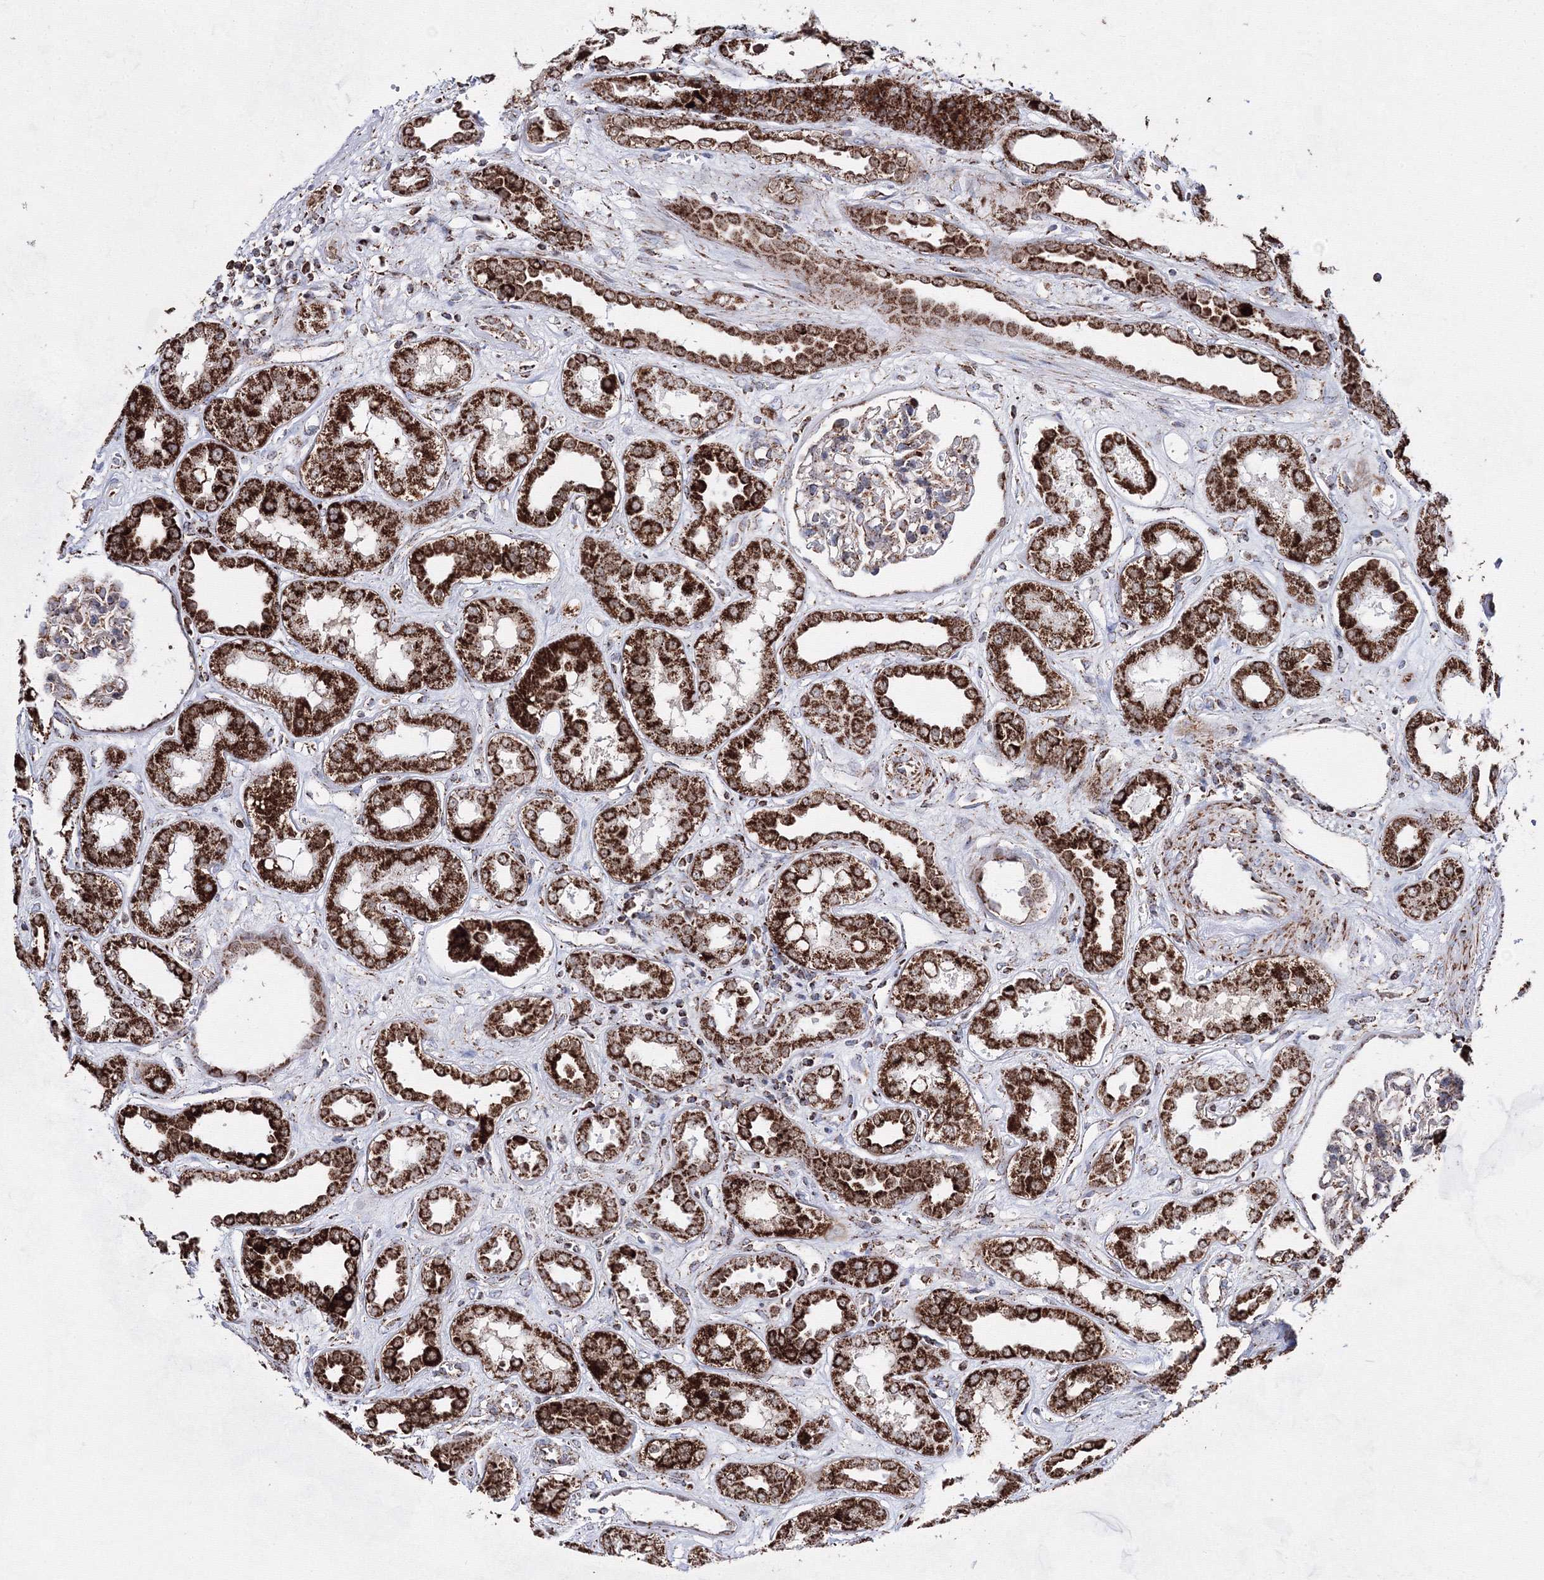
{"staining": {"intensity": "moderate", "quantity": "25%-75%", "location": "cytoplasmic/membranous"}, "tissue": "kidney", "cell_type": "Cells in glomeruli", "image_type": "normal", "snomed": [{"axis": "morphology", "description": "Normal tissue, NOS"}, {"axis": "topography", "description": "Kidney"}], "caption": "IHC image of normal kidney stained for a protein (brown), which reveals medium levels of moderate cytoplasmic/membranous positivity in about 25%-75% of cells in glomeruli.", "gene": "HADHB", "patient": {"sex": "male", "age": 59}}